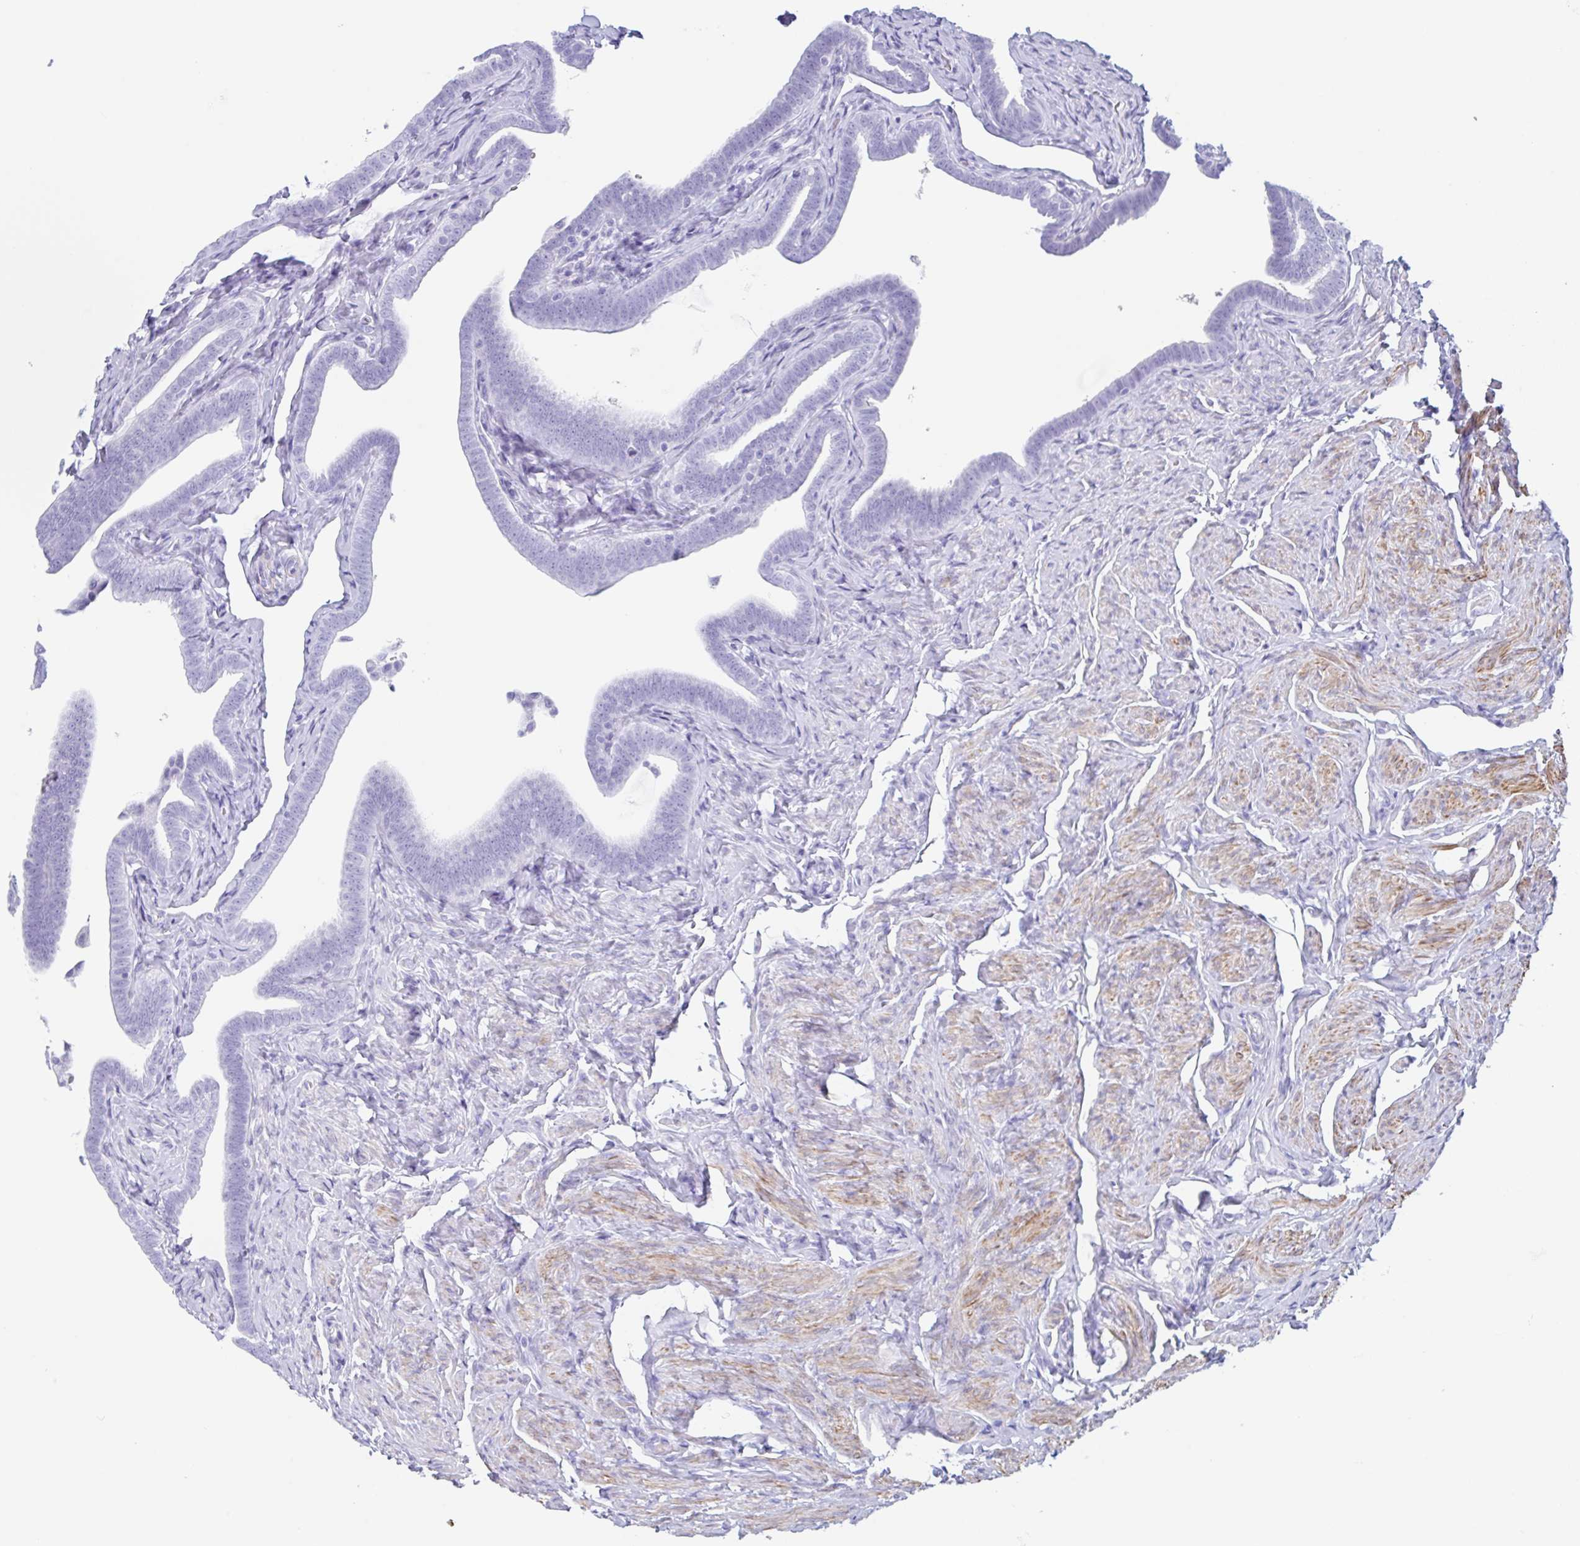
{"staining": {"intensity": "negative", "quantity": "none", "location": "none"}, "tissue": "fallopian tube", "cell_type": "Glandular cells", "image_type": "normal", "snomed": [{"axis": "morphology", "description": "Normal tissue, NOS"}, {"axis": "topography", "description": "Fallopian tube"}], "caption": "IHC photomicrograph of unremarkable fallopian tube stained for a protein (brown), which exhibits no expression in glandular cells. (Stains: DAB (3,3'-diaminobenzidine) immunohistochemistry with hematoxylin counter stain, Microscopy: brightfield microscopy at high magnification).", "gene": "TAS2R41", "patient": {"sex": "female", "age": 69}}